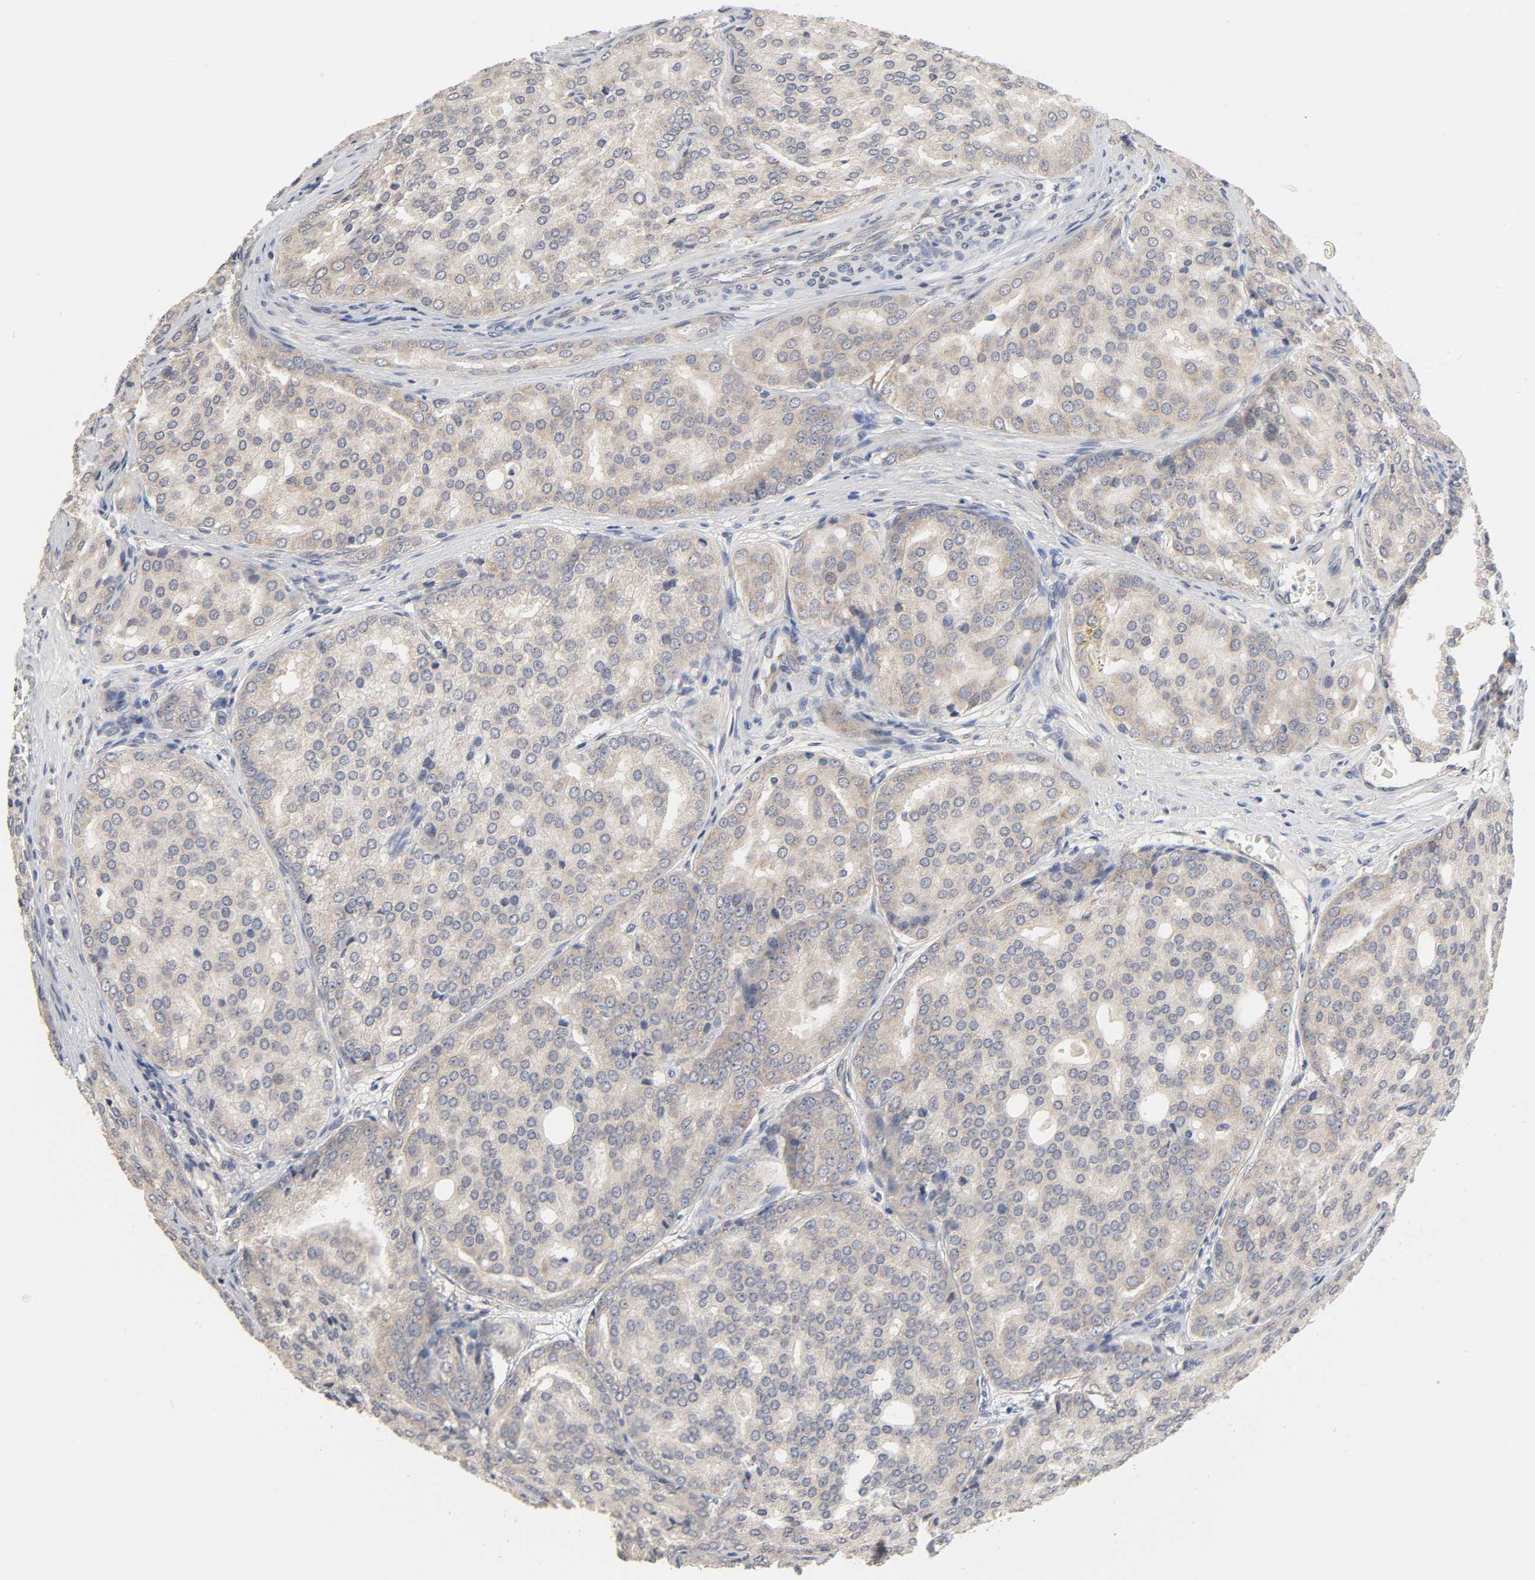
{"staining": {"intensity": "moderate", "quantity": ">75%", "location": "cytoplasmic/membranous"}, "tissue": "prostate cancer", "cell_type": "Tumor cells", "image_type": "cancer", "snomed": [{"axis": "morphology", "description": "Adenocarcinoma, High grade"}, {"axis": "topography", "description": "Prostate"}], "caption": "A brown stain labels moderate cytoplasmic/membranous expression of a protein in prostate high-grade adenocarcinoma tumor cells.", "gene": "HDLBP", "patient": {"sex": "male", "age": 64}}